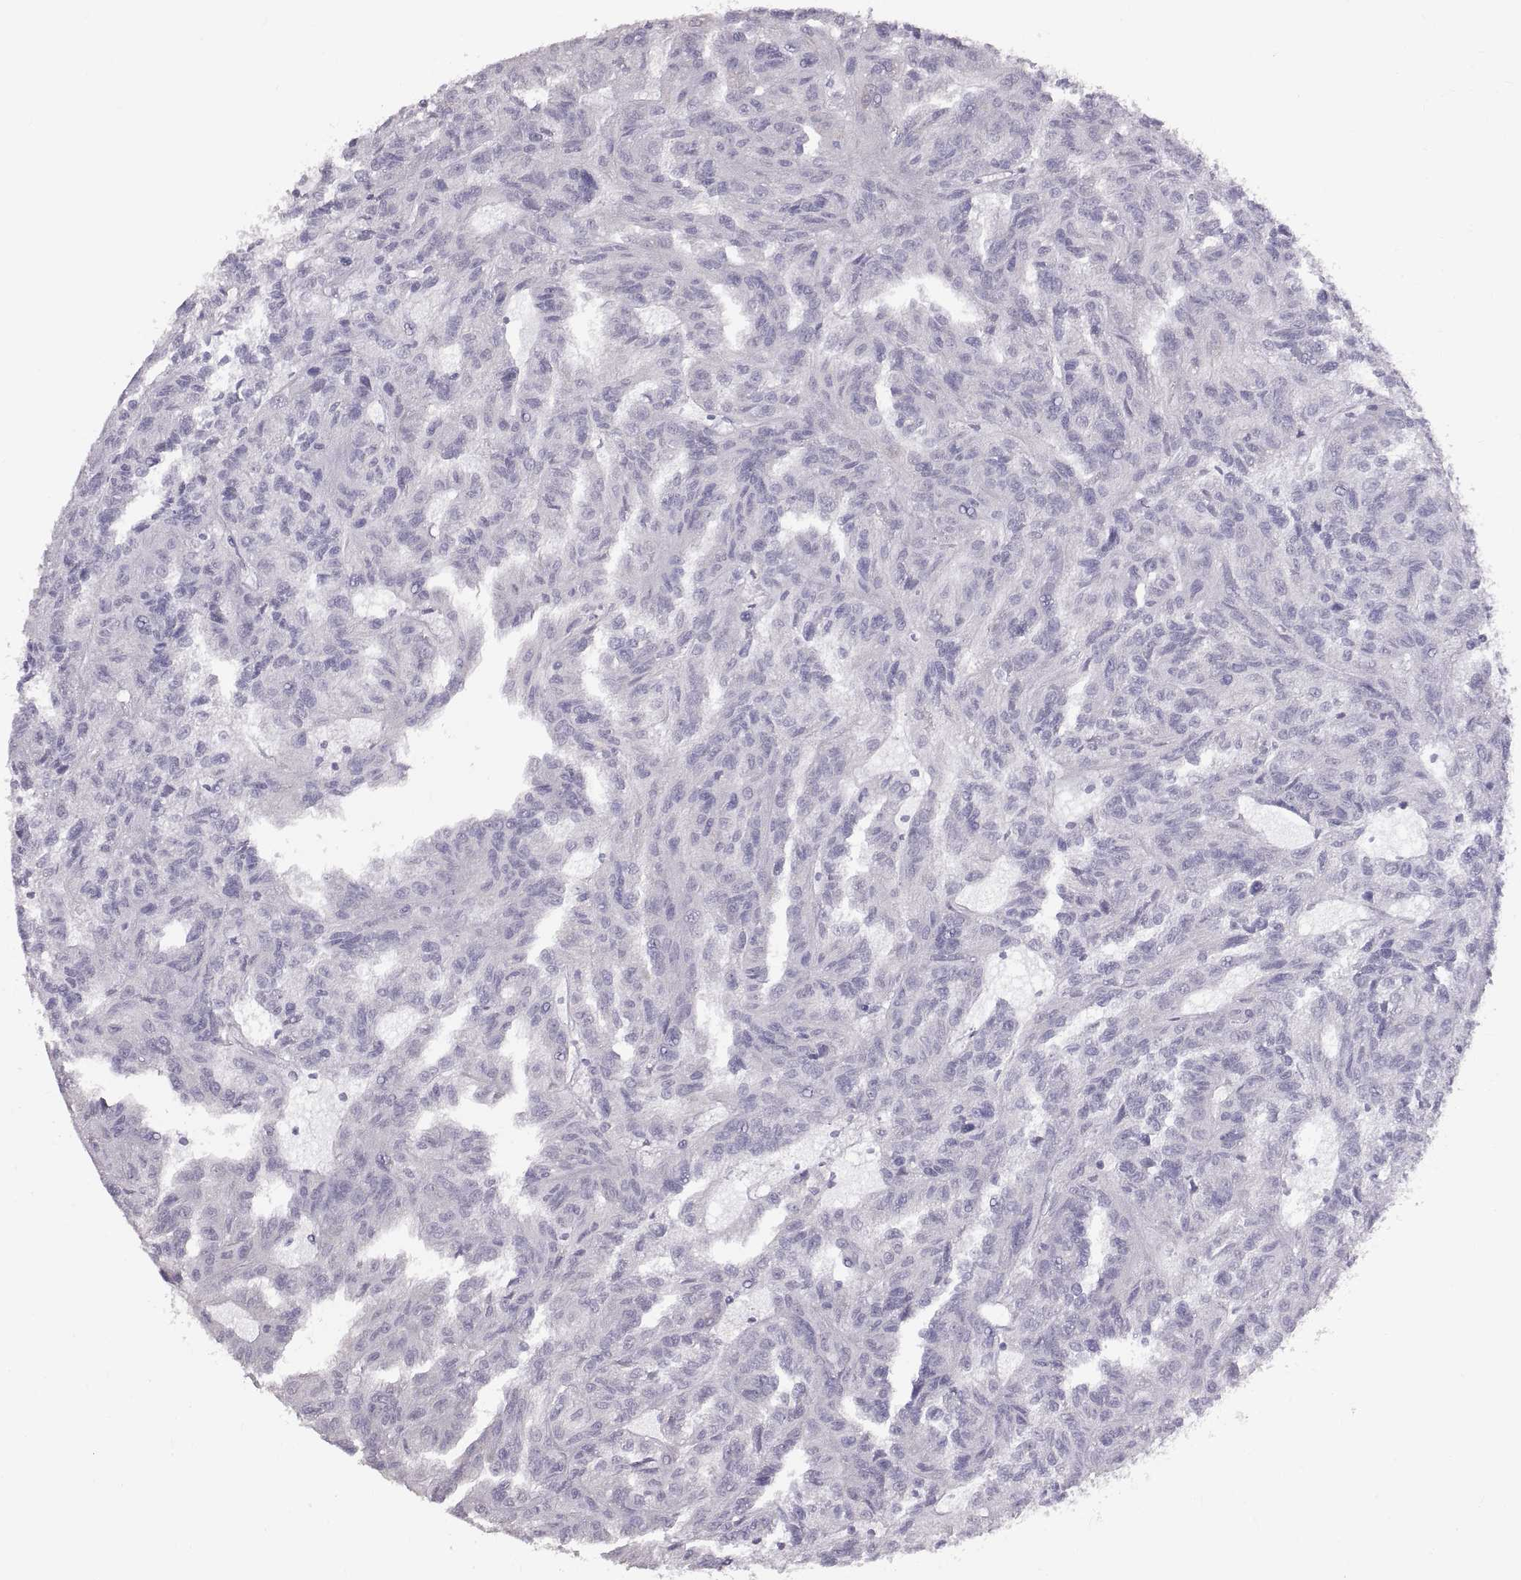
{"staining": {"intensity": "negative", "quantity": "none", "location": "none"}, "tissue": "renal cancer", "cell_type": "Tumor cells", "image_type": "cancer", "snomed": [{"axis": "morphology", "description": "Adenocarcinoma, NOS"}, {"axis": "topography", "description": "Kidney"}], "caption": "Histopathology image shows no significant protein staining in tumor cells of renal adenocarcinoma.", "gene": "WBP2NL", "patient": {"sex": "male", "age": 79}}